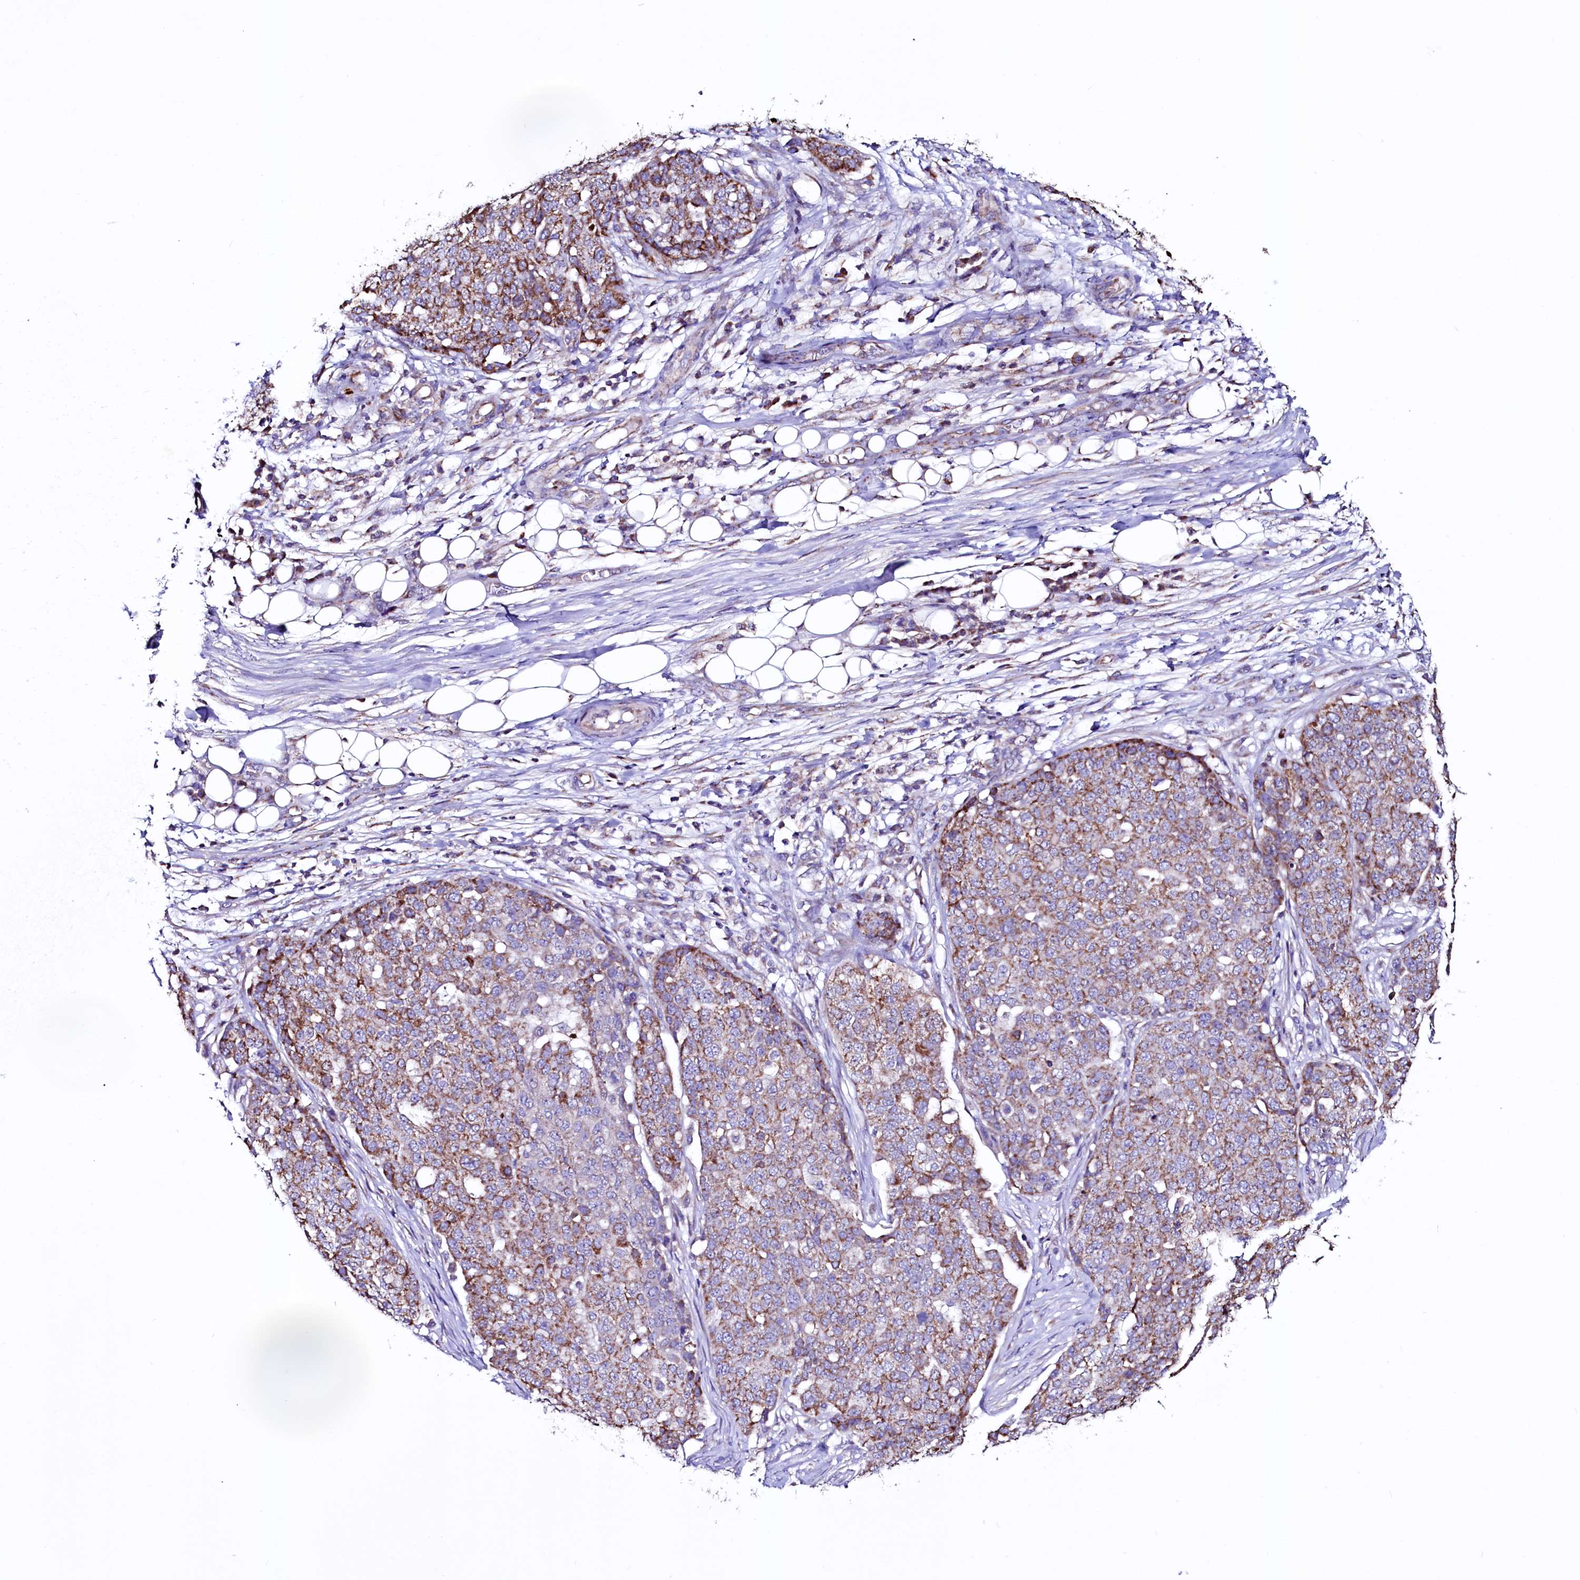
{"staining": {"intensity": "moderate", "quantity": ">75%", "location": "cytoplasmic/membranous"}, "tissue": "ovarian cancer", "cell_type": "Tumor cells", "image_type": "cancer", "snomed": [{"axis": "morphology", "description": "Cystadenocarcinoma, serous, NOS"}, {"axis": "topography", "description": "Soft tissue"}, {"axis": "topography", "description": "Ovary"}], "caption": "Immunohistochemical staining of human ovarian cancer (serous cystadenocarcinoma) displays moderate cytoplasmic/membranous protein expression in about >75% of tumor cells.", "gene": "STARD5", "patient": {"sex": "female", "age": 57}}